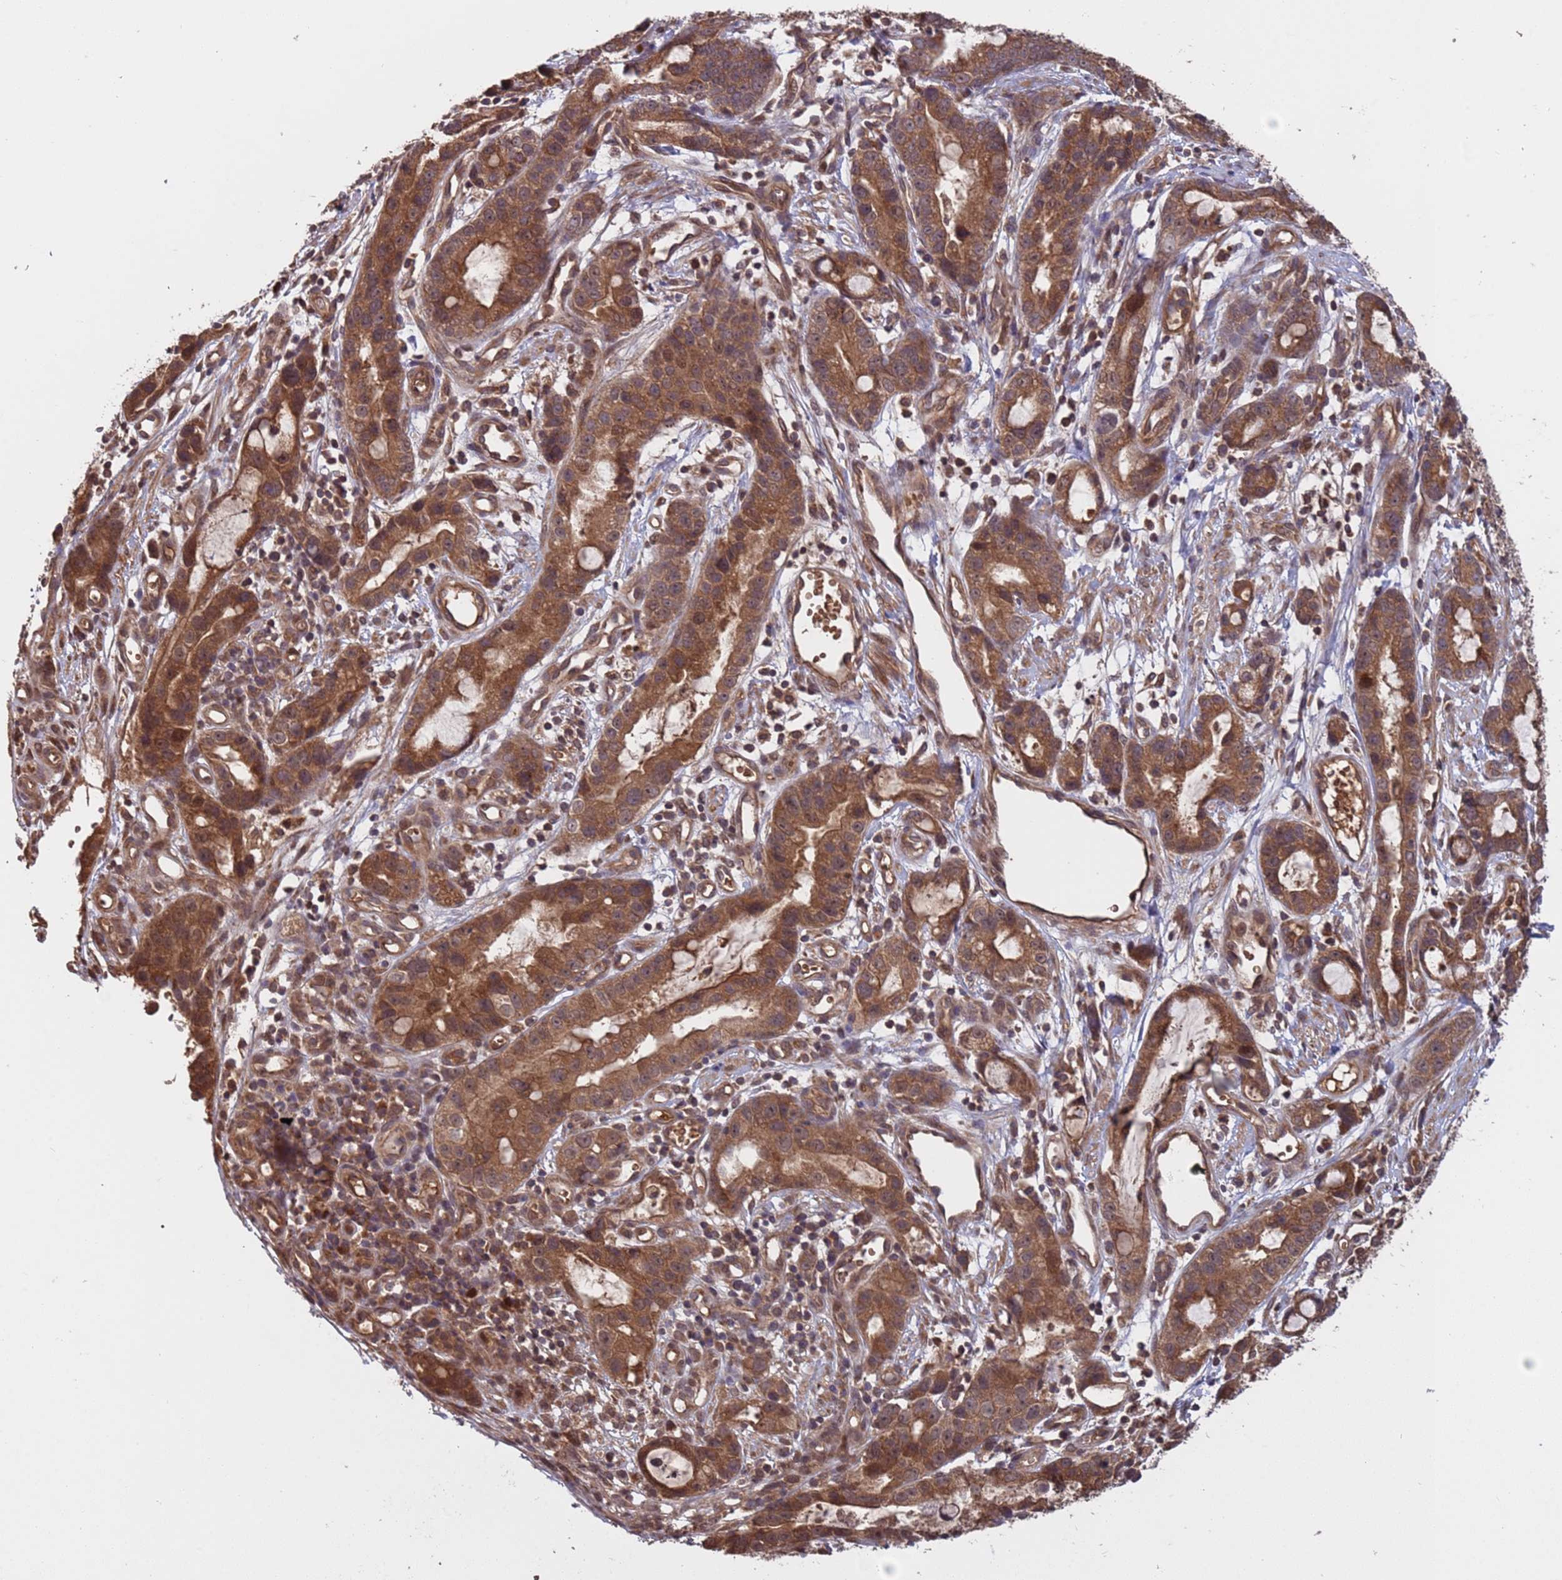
{"staining": {"intensity": "strong", "quantity": ">75%", "location": "cytoplasmic/membranous"}, "tissue": "stomach cancer", "cell_type": "Tumor cells", "image_type": "cancer", "snomed": [{"axis": "morphology", "description": "Adenocarcinoma, NOS"}, {"axis": "topography", "description": "Stomach"}], "caption": "Protein positivity by immunohistochemistry displays strong cytoplasmic/membranous positivity in about >75% of tumor cells in stomach adenocarcinoma.", "gene": "ERI1", "patient": {"sex": "male", "age": 55}}